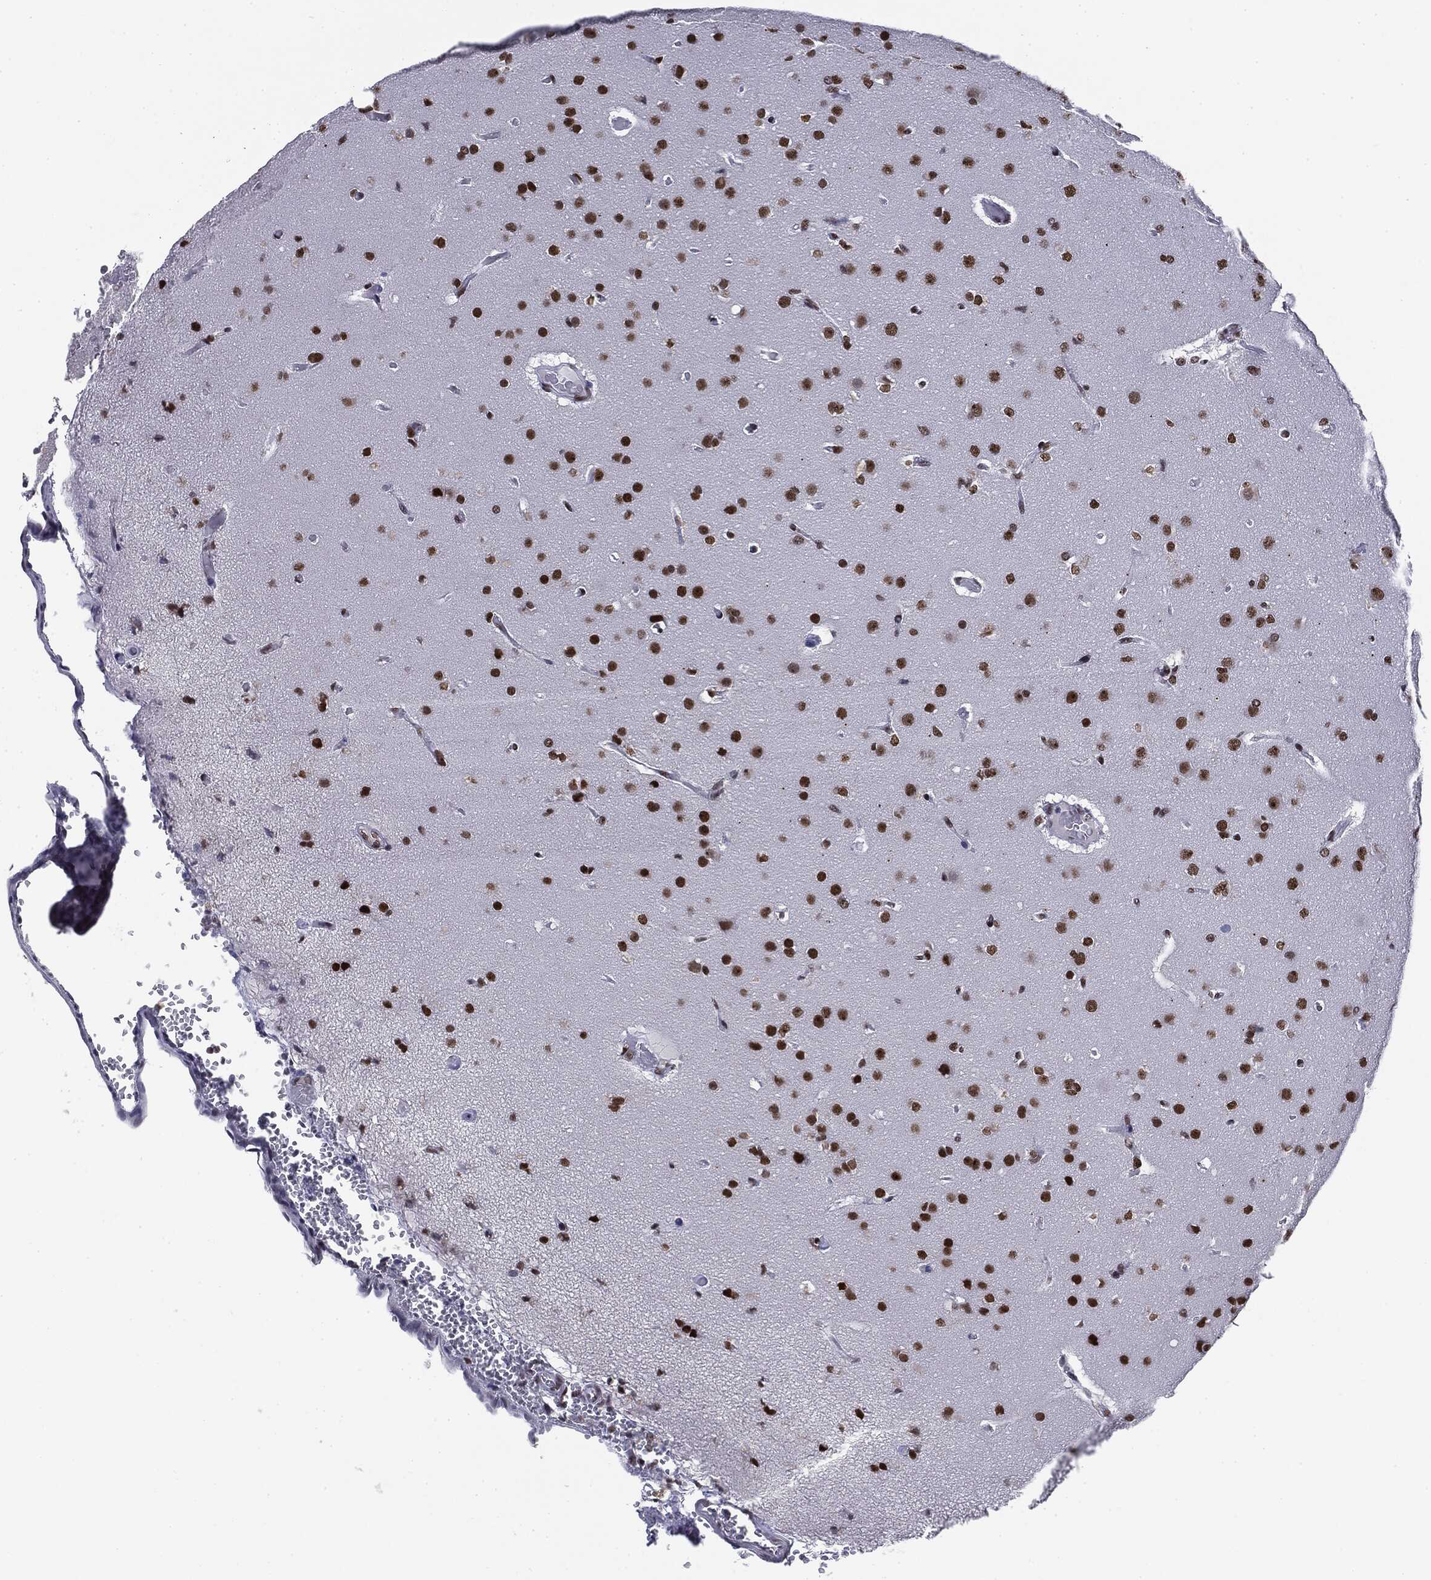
{"staining": {"intensity": "strong", "quantity": ">75%", "location": "nuclear"}, "tissue": "glioma", "cell_type": "Tumor cells", "image_type": "cancer", "snomed": [{"axis": "morphology", "description": "Glioma, malignant, NOS"}, {"axis": "topography", "description": "Cerebral cortex"}], "caption": "Glioma stained with a protein marker shows strong staining in tumor cells.", "gene": "MDC1", "patient": {"sex": "male", "age": 58}}